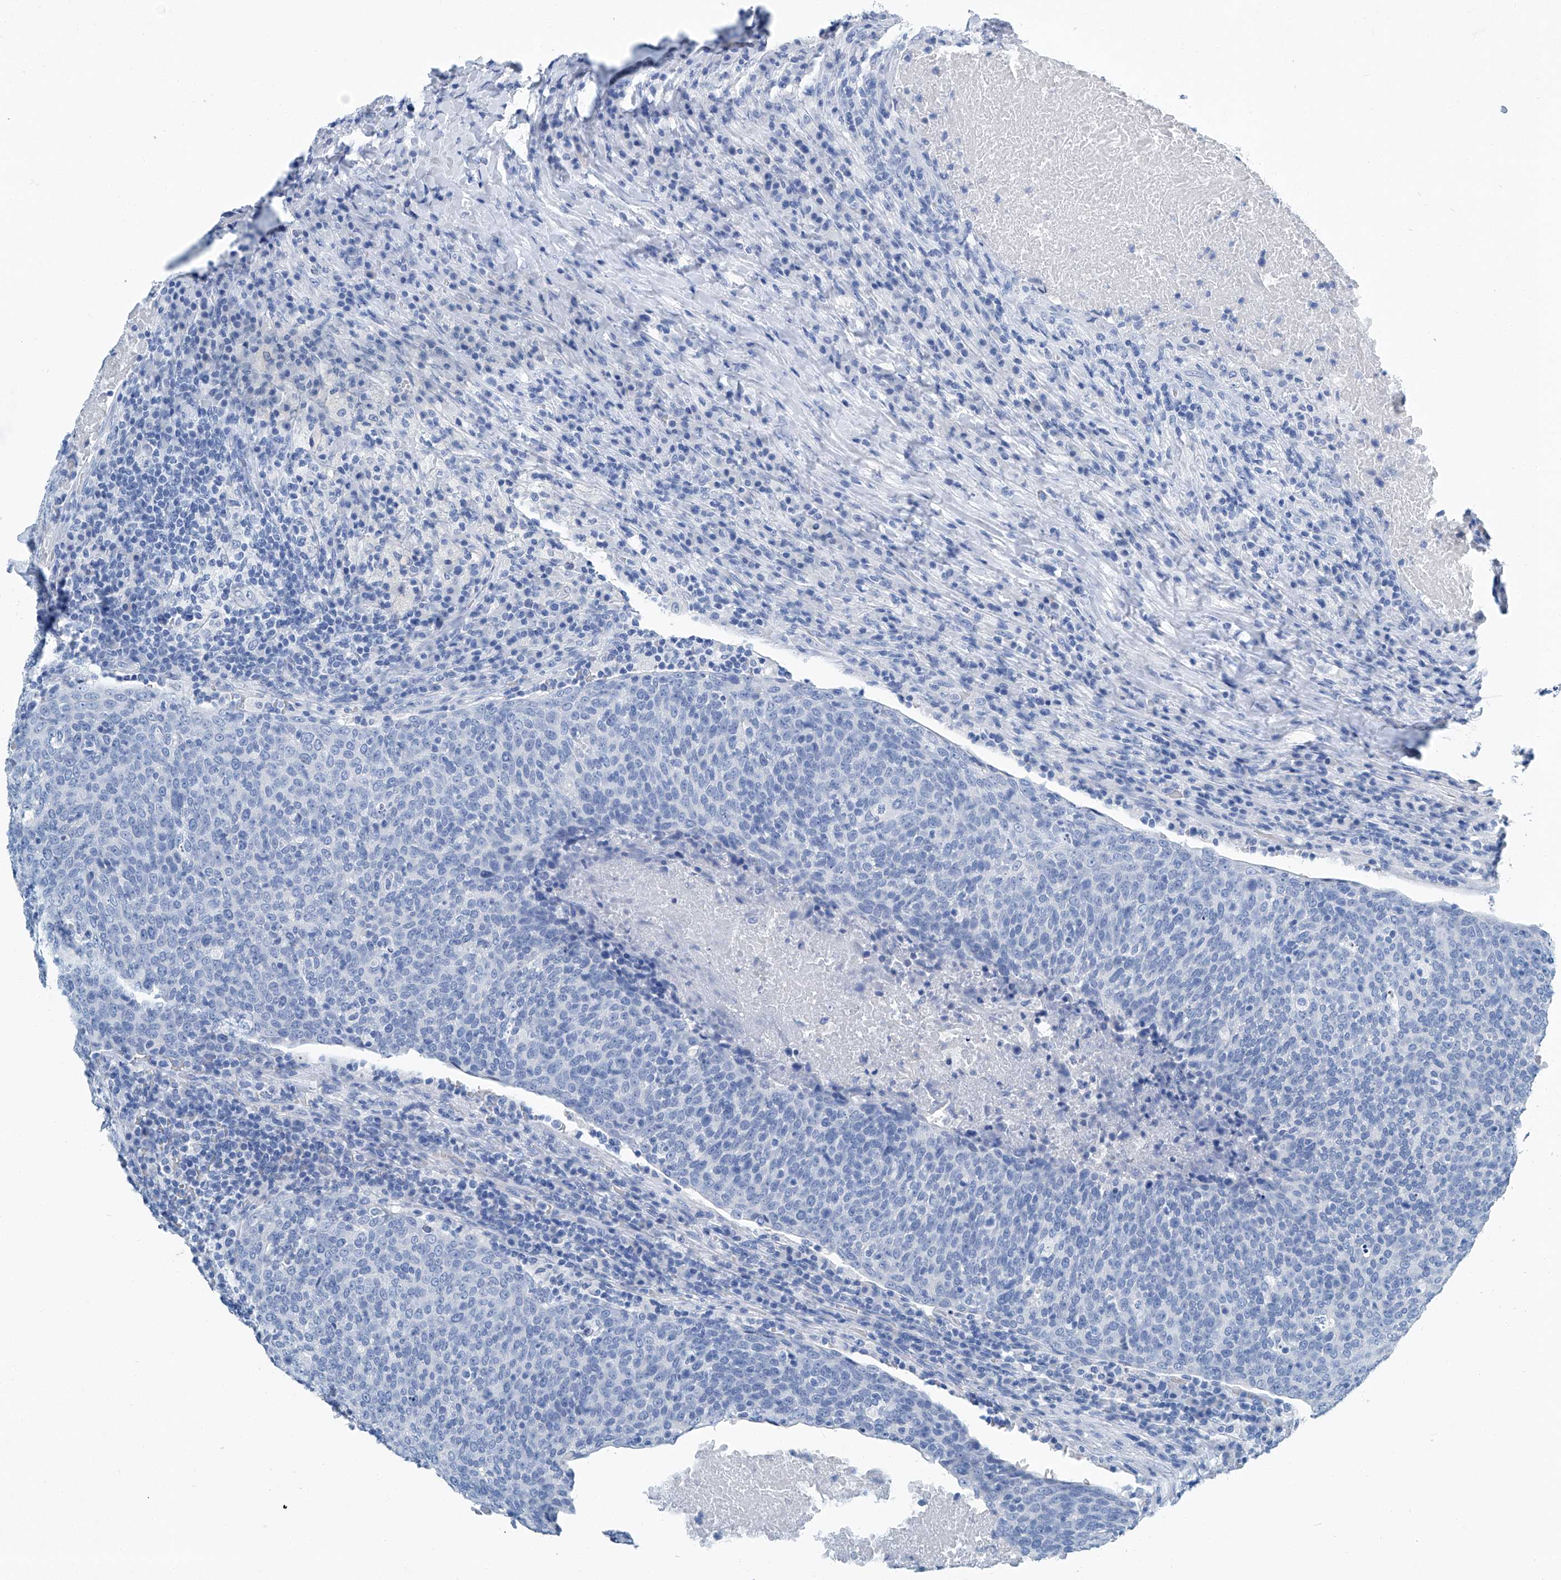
{"staining": {"intensity": "negative", "quantity": "none", "location": "none"}, "tissue": "head and neck cancer", "cell_type": "Tumor cells", "image_type": "cancer", "snomed": [{"axis": "morphology", "description": "Squamous cell carcinoma, NOS"}, {"axis": "morphology", "description": "Squamous cell carcinoma, metastatic, NOS"}, {"axis": "topography", "description": "Lymph node"}, {"axis": "topography", "description": "Head-Neck"}], "caption": "Tumor cells are negative for brown protein staining in head and neck metastatic squamous cell carcinoma.", "gene": "CYP2A7", "patient": {"sex": "male", "age": 62}}